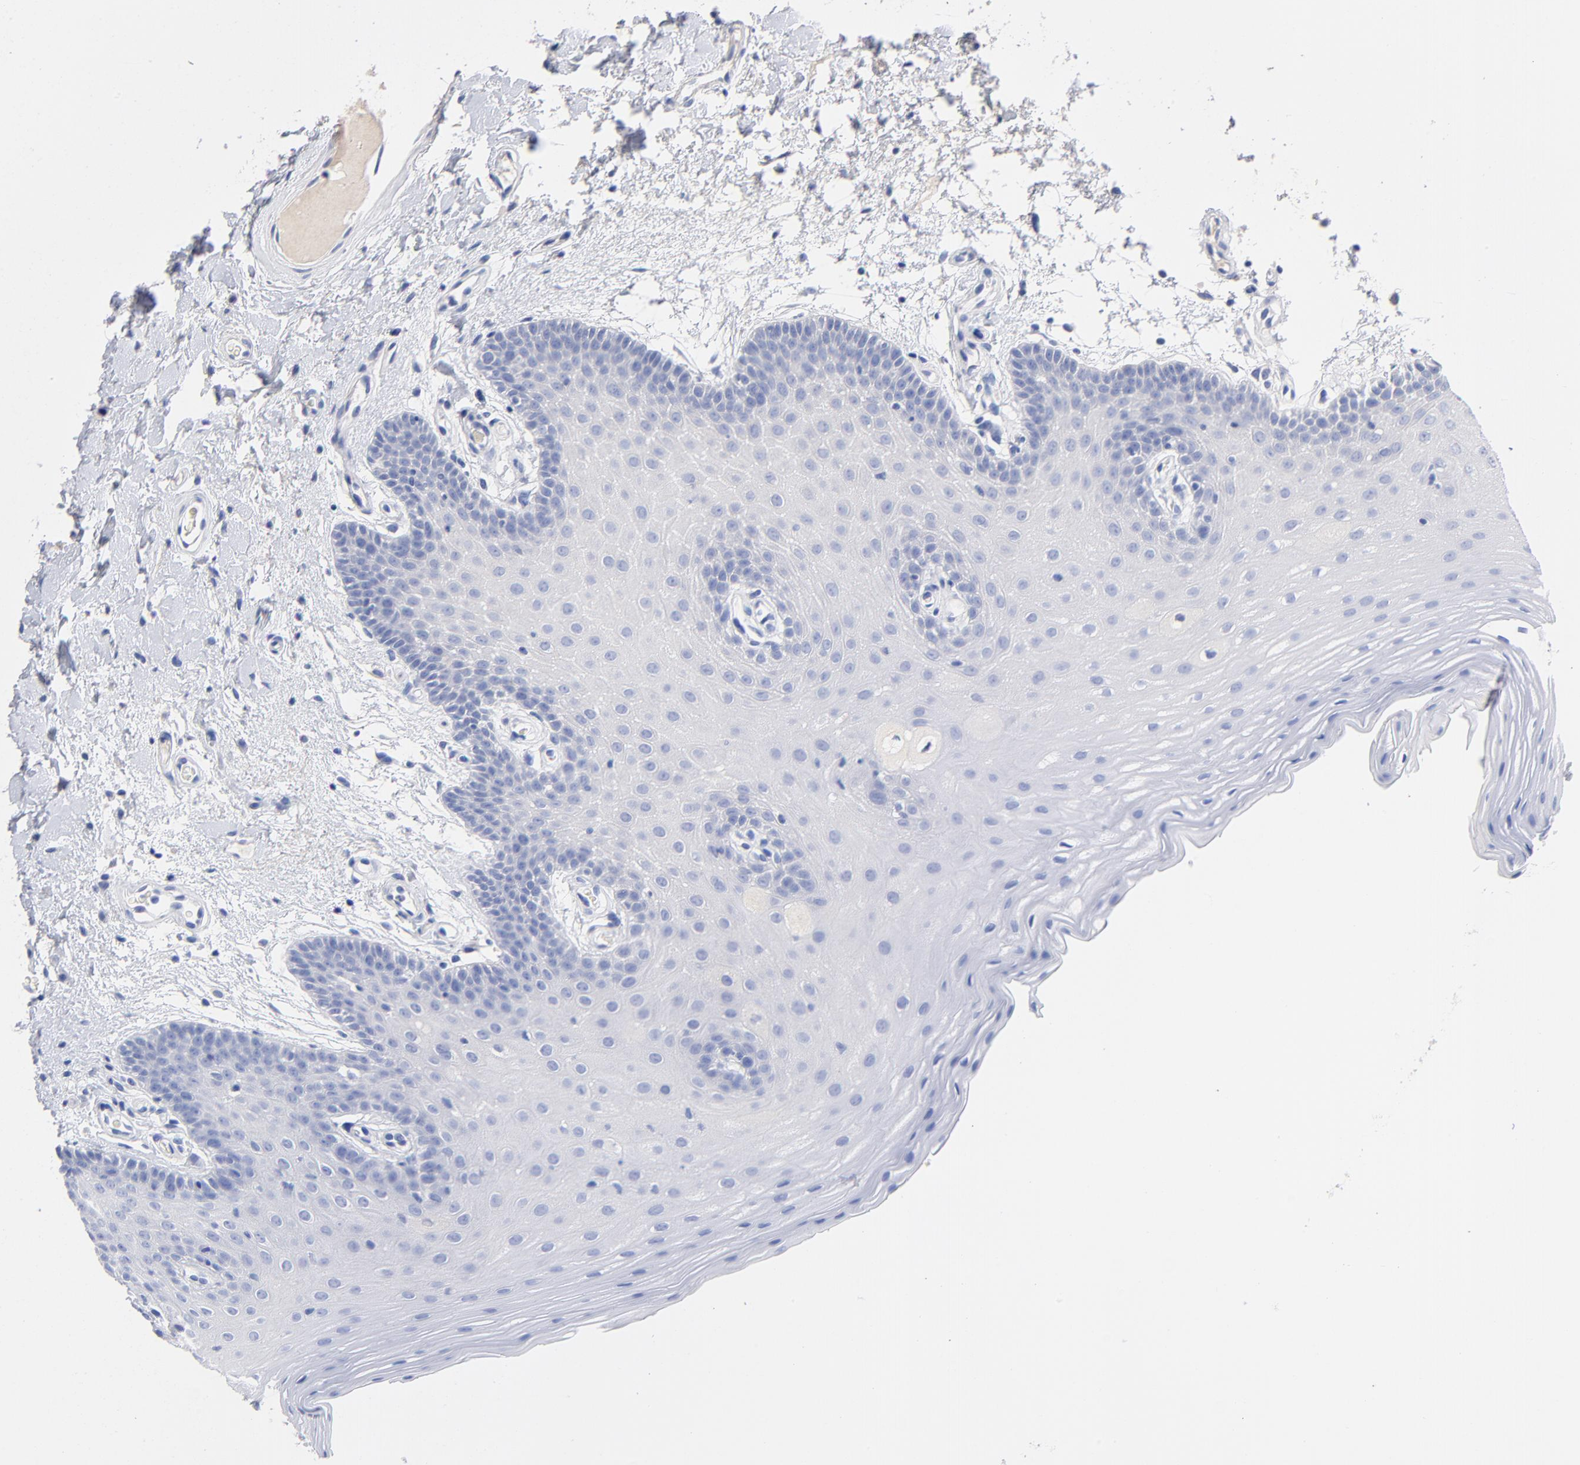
{"staining": {"intensity": "negative", "quantity": "none", "location": "none"}, "tissue": "oral mucosa", "cell_type": "Squamous epithelial cells", "image_type": "normal", "snomed": [{"axis": "morphology", "description": "Normal tissue, NOS"}, {"axis": "morphology", "description": "Squamous cell carcinoma, NOS"}, {"axis": "topography", "description": "Skeletal muscle"}, {"axis": "topography", "description": "Oral tissue"}, {"axis": "topography", "description": "Head-Neck"}], "caption": "Oral mucosa was stained to show a protein in brown. There is no significant expression in squamous epithelial cells. (Brightfield microscopy of DAB IHC at high magnification).", "gene": "CPS1", "patient": {"sex": "male", "age": 71}}